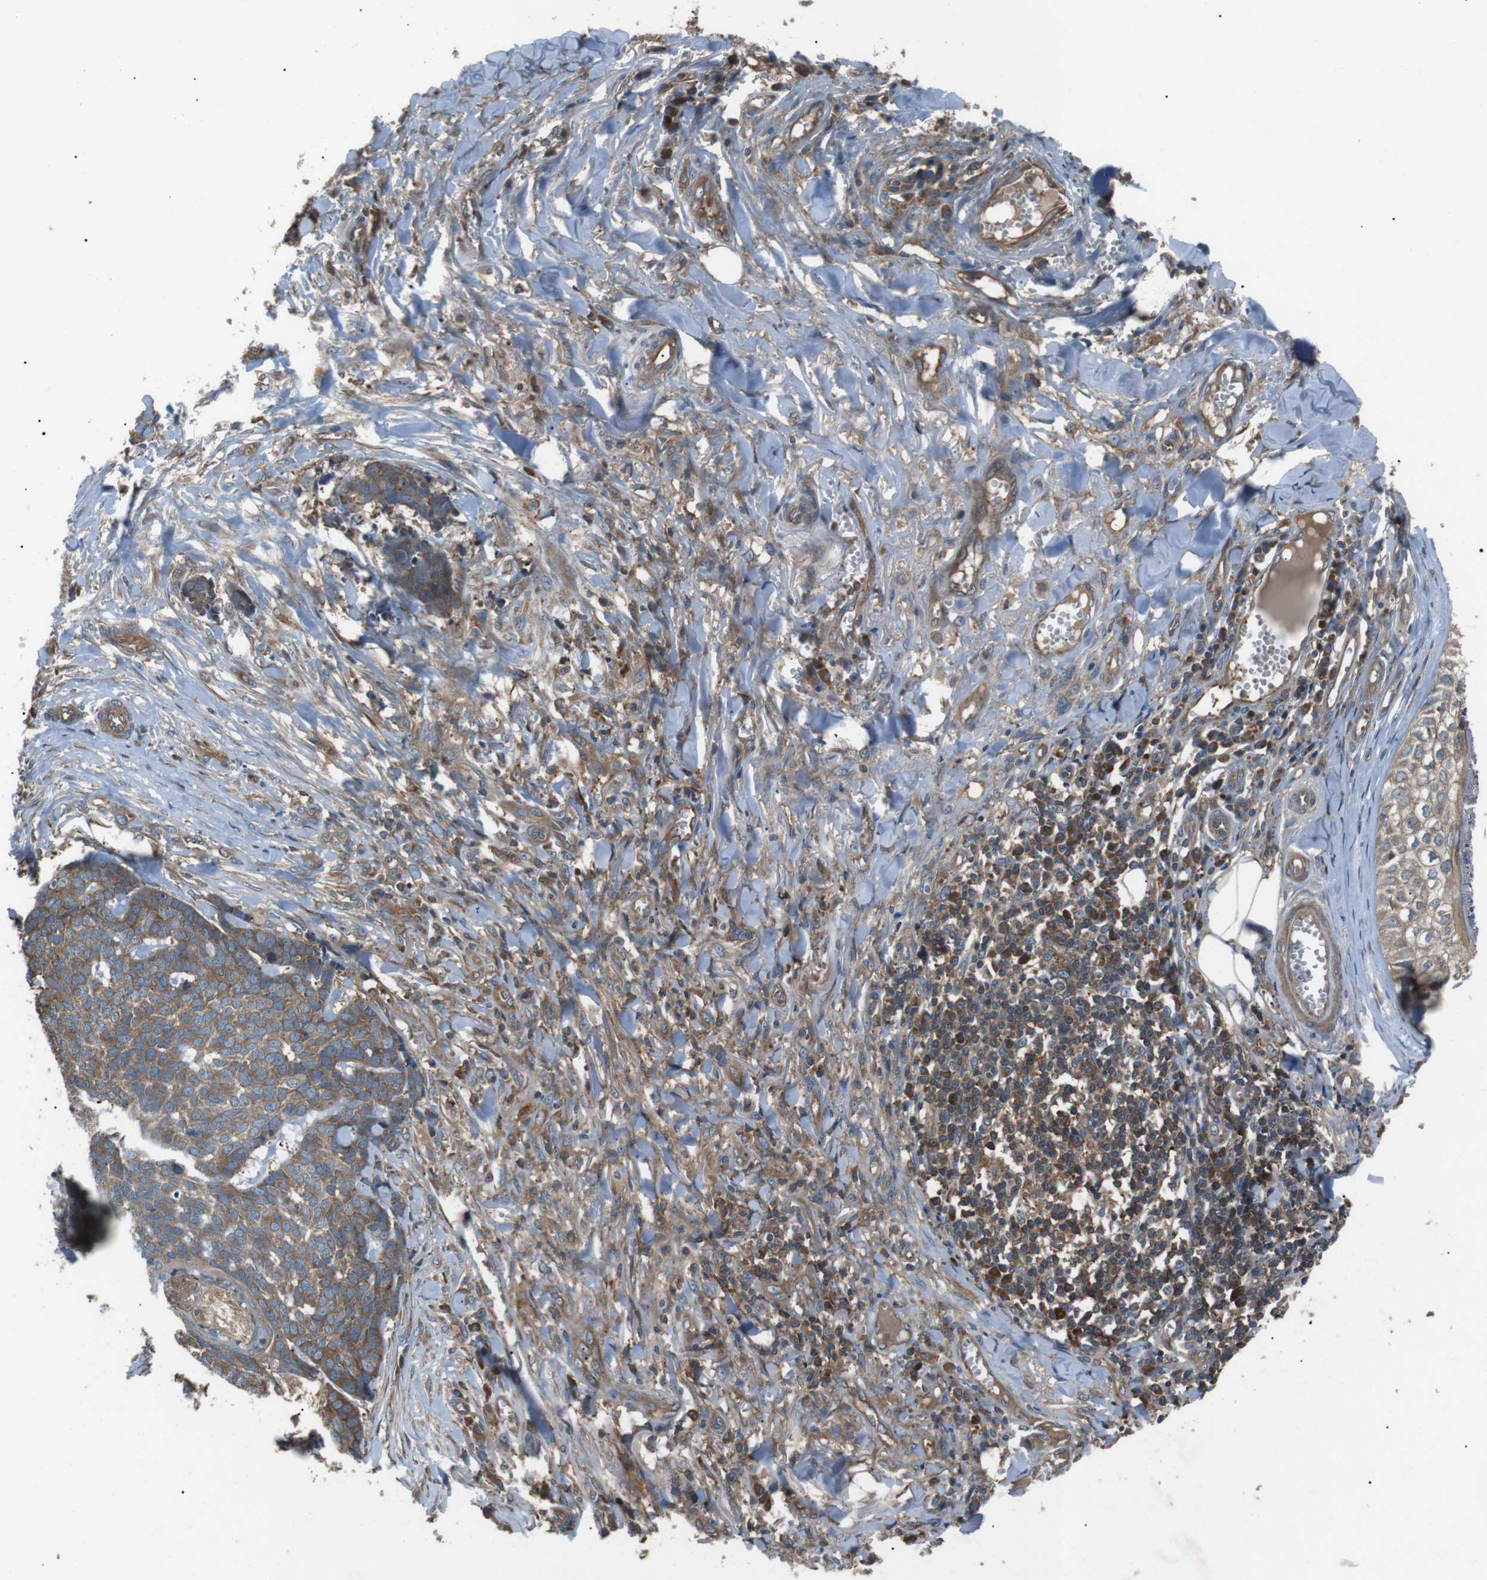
{"staining": {"intensity": "moderate", "quantity": ">75%", "location": "cytoplasmic/membranous"}, "tissue": "skin cancer", "cell_type": "Tumor cells", "image_type": "cancer", "snomed": [{"axis": "morphology", "description": "Basal cell carcinoma"}, {"axis": "topography", "description": "Skin"}], "caption": "Immunohistochemical staining of basal cell carcinoma (skin) reveals medium levels of moderate cytoplasmic/membranous protein staining in approximately >75% of tumor cells.", "gene": "GPR161", "patient": {"sex": "male", "age": 84}}